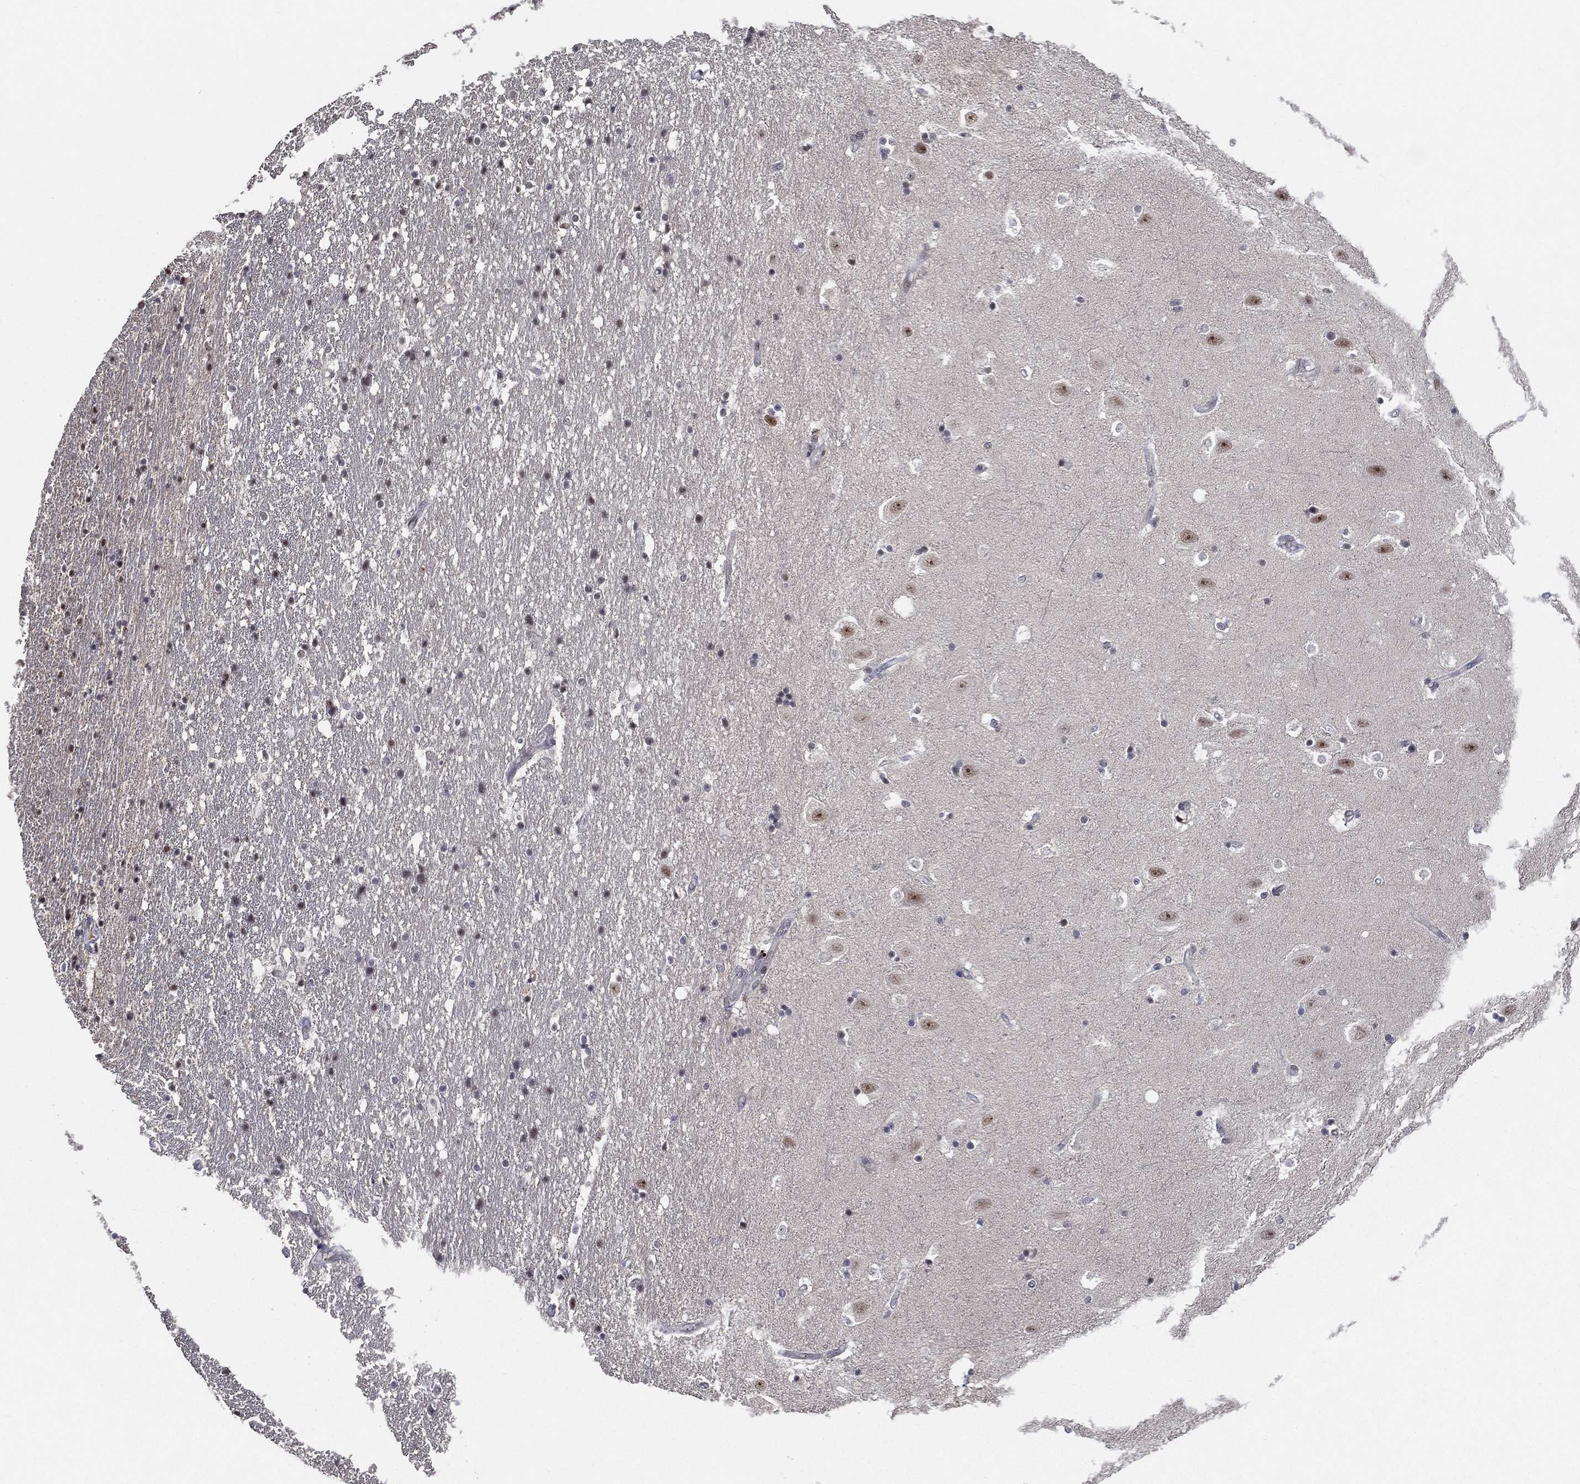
{"staining": {"intensity": "negative", "quantity": "none", "location": "none"}, "tissue": "hippocampus", "cell_type": "Glial cells", "image_type": "normal", "snomed": [{"axis": "morphology", "description": "Normal tissue, NOS"}, {"axis": "topography", "description": "Hippocampus"}], "caption": "Glial cells show no significant positivity in unremarkable hippocampus. The staining was performed using DAB to visualize the protein expression in brown, while the nuclei were stained in blue with hematoxylin (Magnification: 20x).", "gene": "DGCR8", "patient": {"sex": "male", "age": 49}}